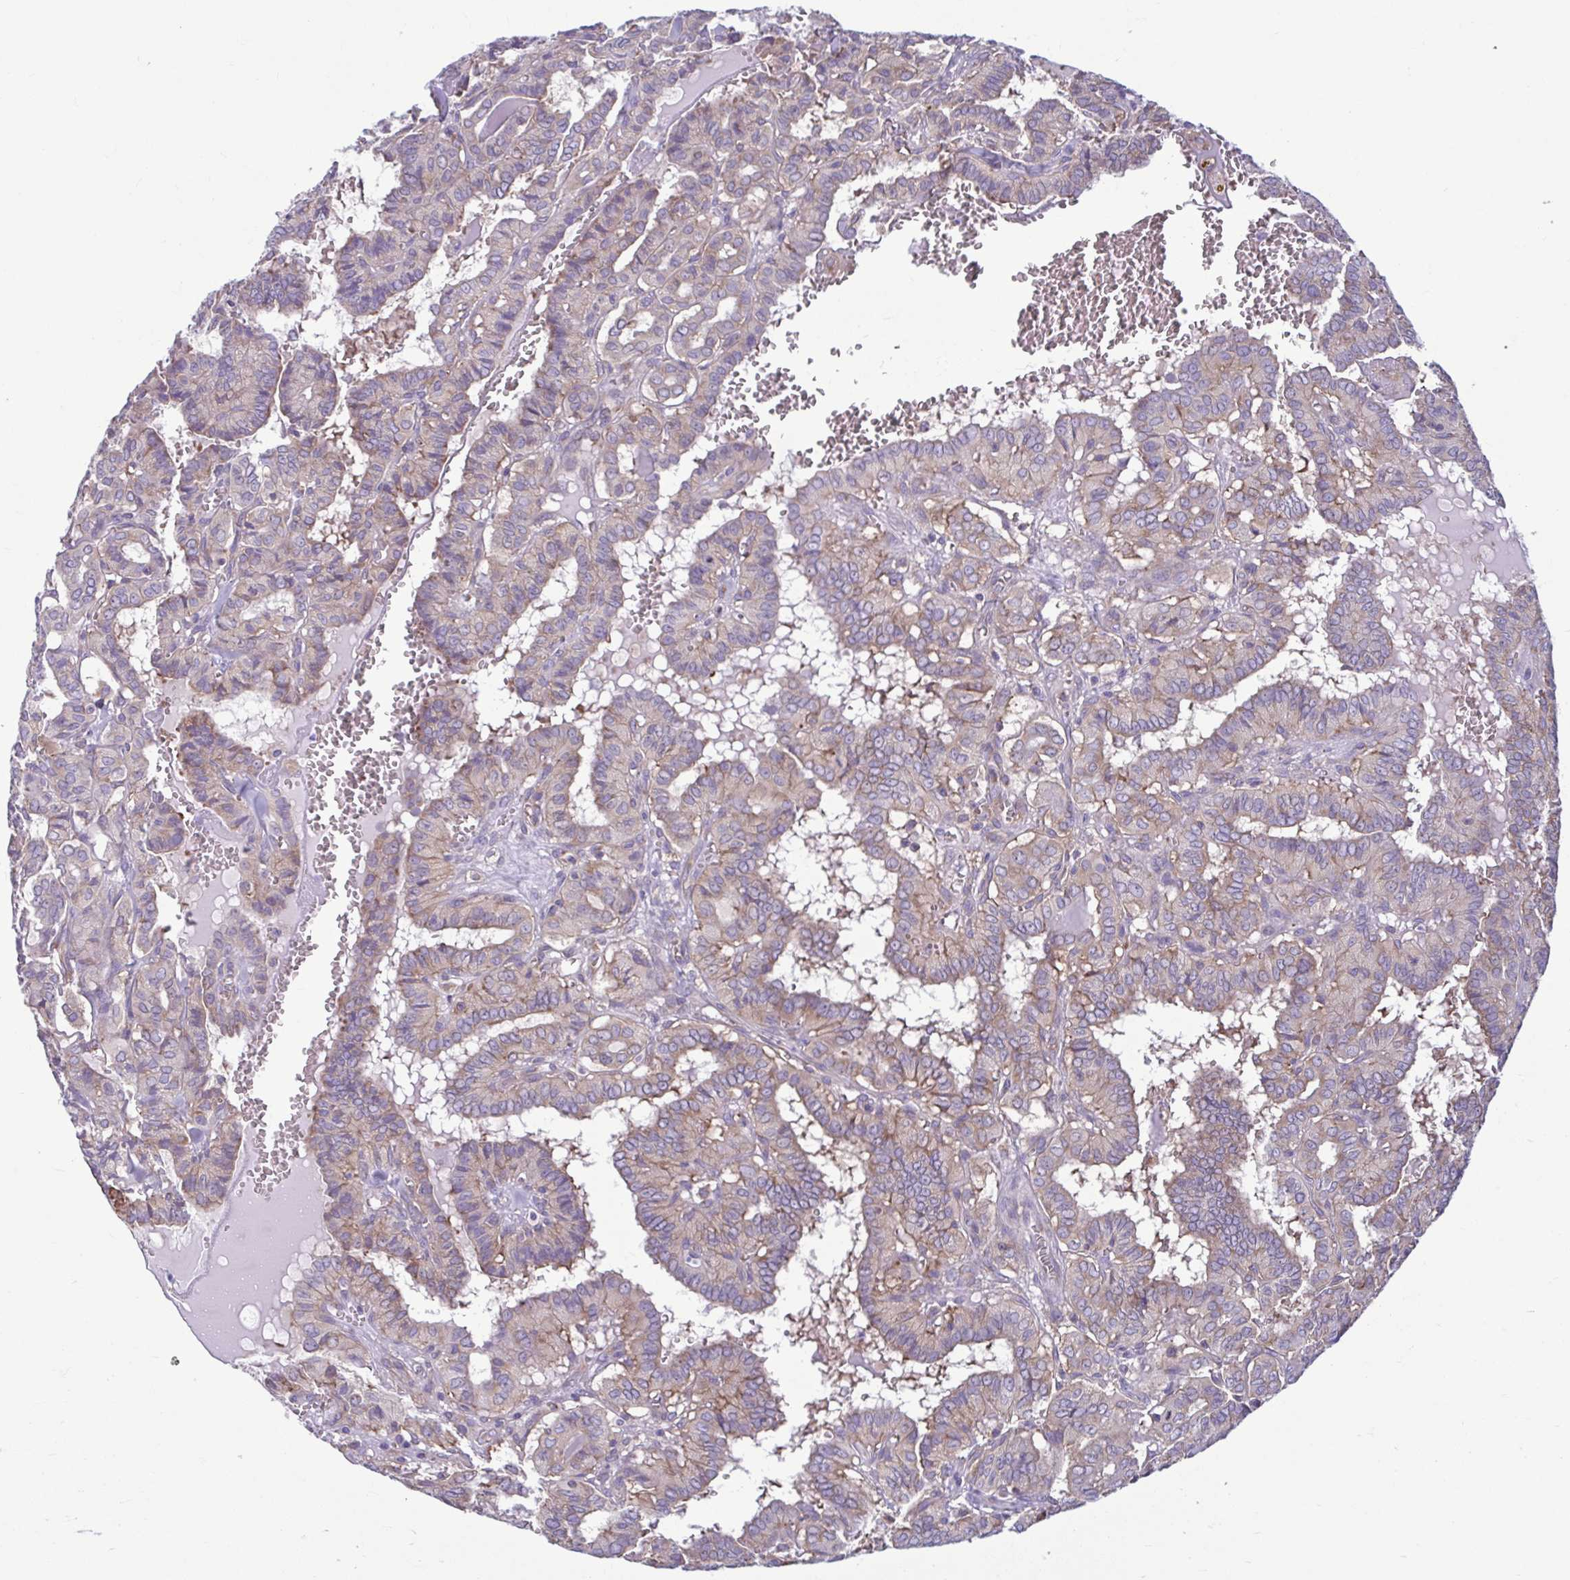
{"staining": {"intensity": "weak", "quantity": "<25%", "location": "cytoplasmic/membranous"}, "tissue": "thyroid cancer", "cell_type": "Tumor cells", "image_type": "cancer", "snomed": [{"axis": "morphology", "description": "Papillary adenocarcinoma, NOS"}, {"axis": "topography", "description": "Thyroid gland"}], "caption": "Immunohistochemistry (IHC) histopathology image of neoplastic tissue: human thyroid papillary adenocarcinoma stained with DAB (3,3'-diaminobenzidine) shows no significant protein positivity in tumor cells. (DAB (3,3'-diaminobenzidine) IHC with hematoxylin counter stain).", "gene": "RPS16", "patient": {"sex": "female", "age": 21}}